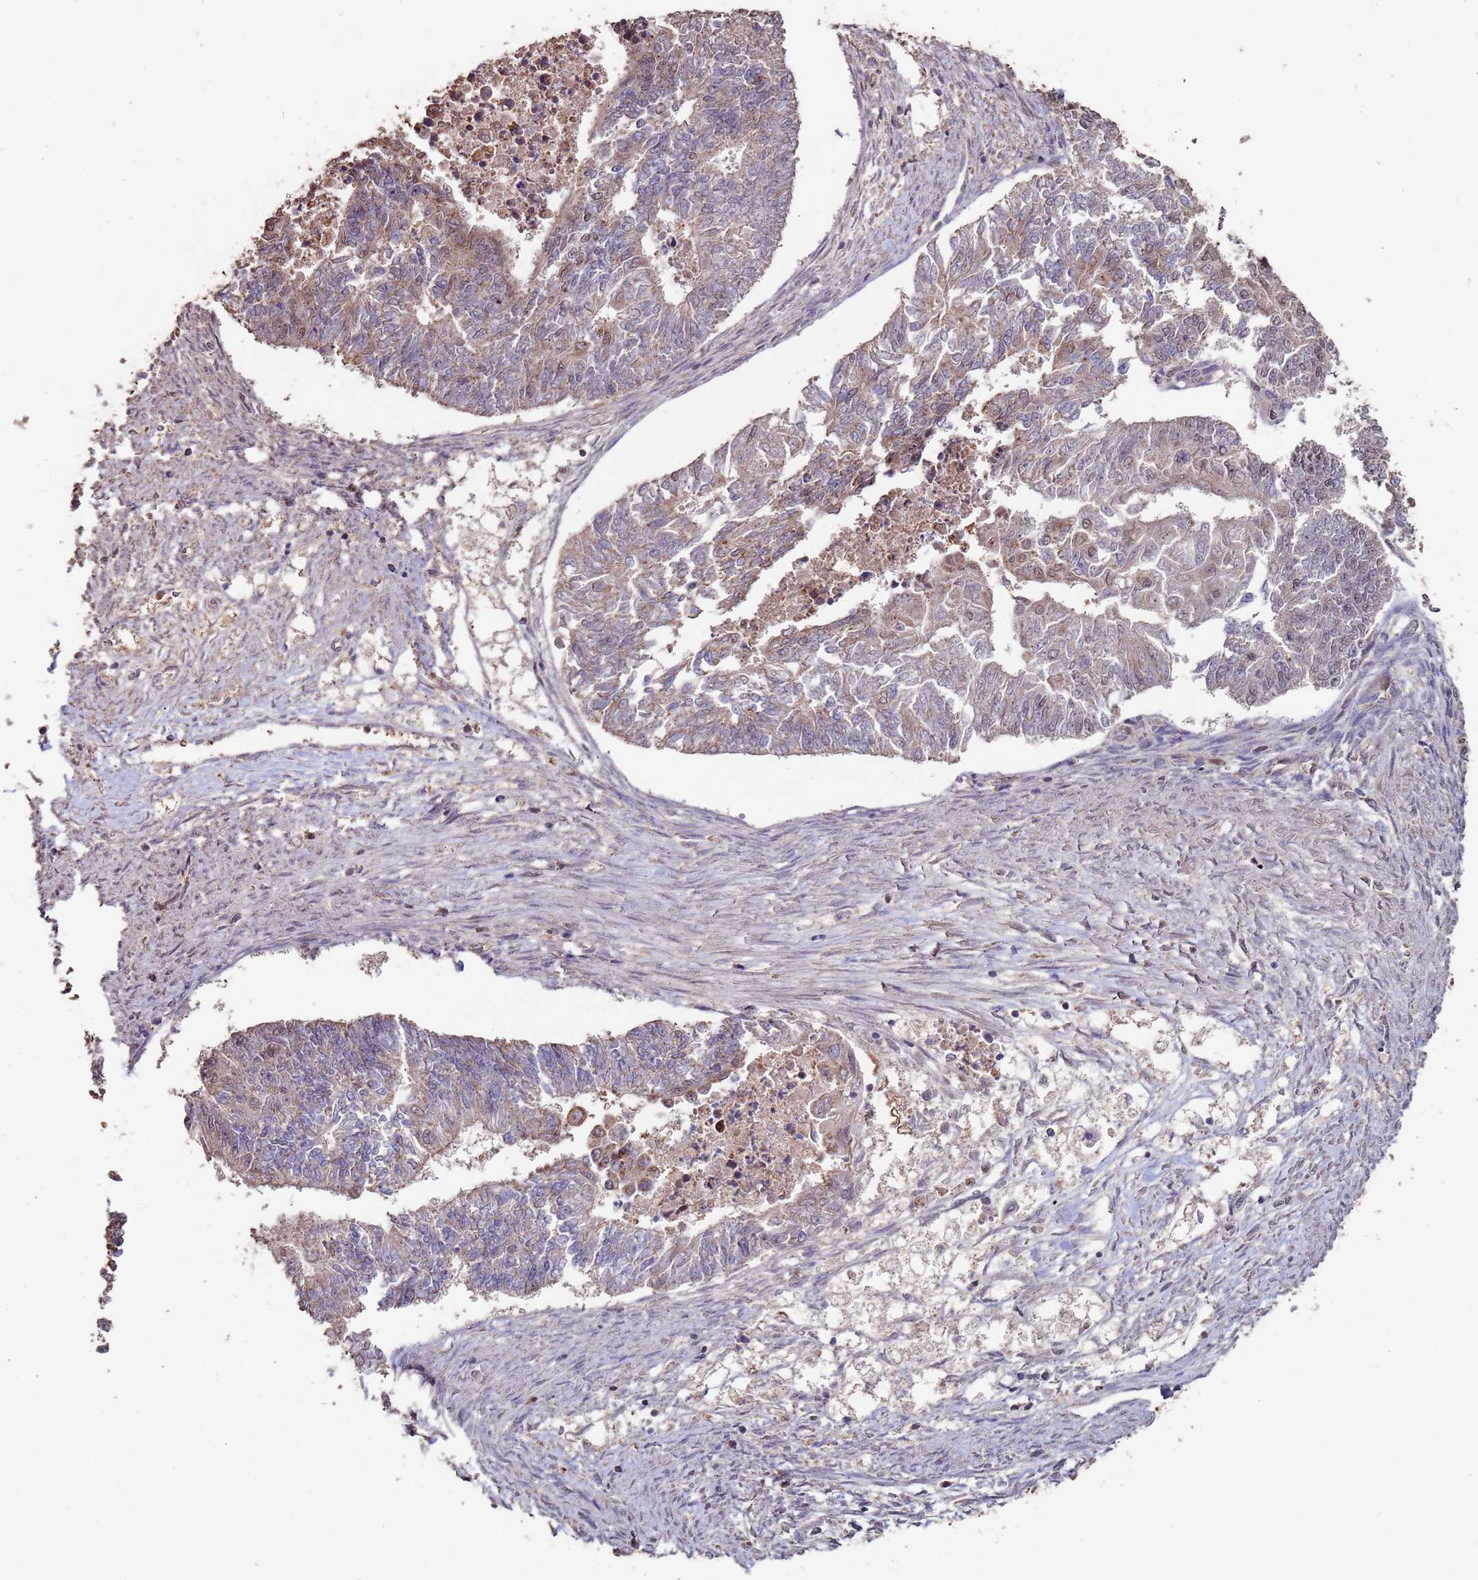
{"staining": {"intensity": "weak", "quantity": "<25%", "location": "nuclear"}, "tissue": "endometrial cancer", "cell_type": "Tumor cells", "image_type": "cancer", "snomed": [{"axis": "morphology", "description": "Adenocarcinoma, NOS"}, {"axis": "topography", "description": "Endometrium"}], "caption": "A micrograph of endometrial cancer stained for a protein displays no brown staining in tumor cells.", "gene": "PRR7", "patient": {"sex": "female", "age": 32}}